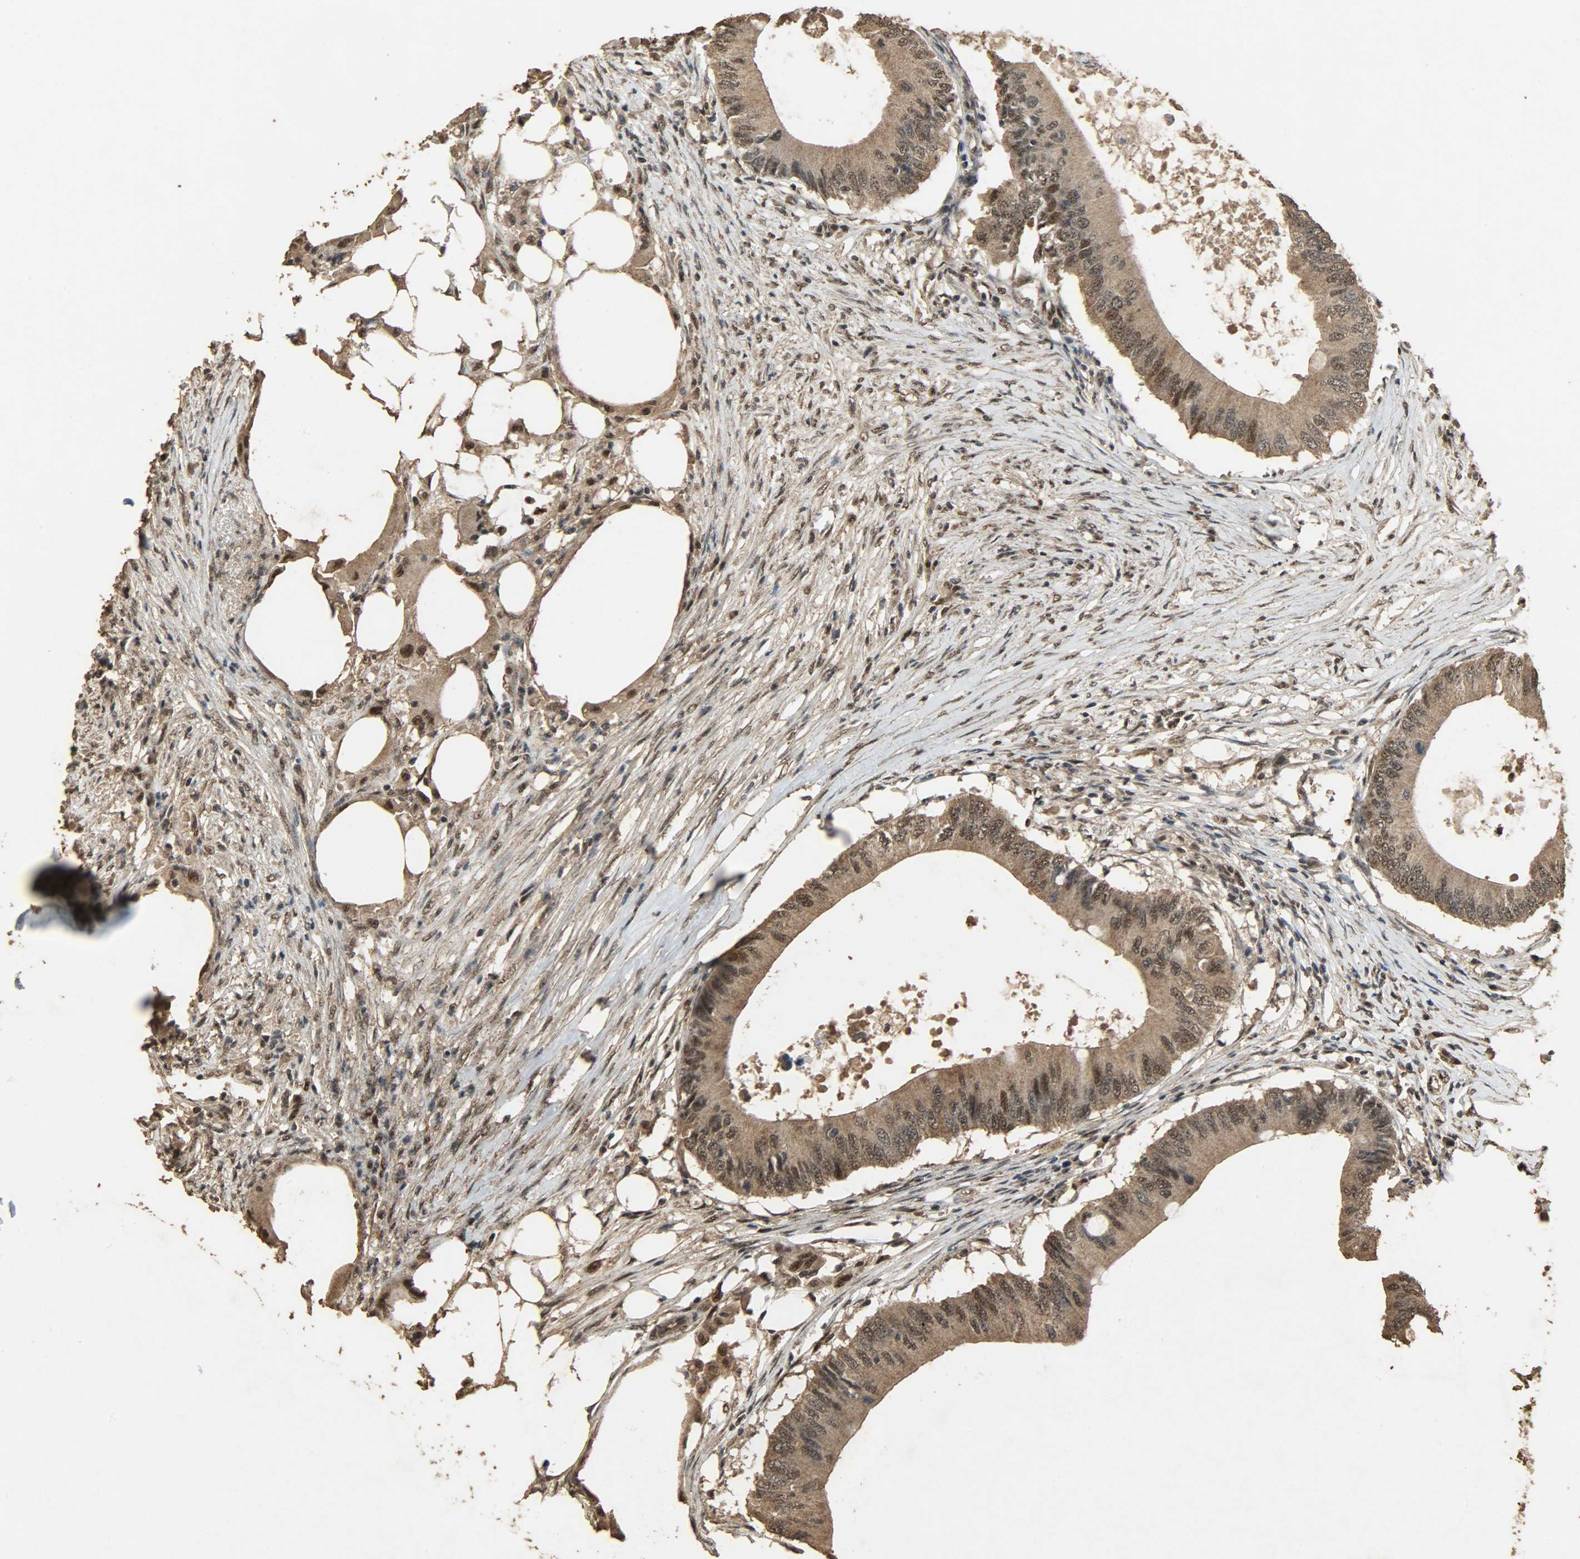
{"staining": {"intensity": "strong", "quantity": ">75%", "location": "cytoplasmic/membranous,nuclear"}, "tissue": "colorectal cancer", "cell_type": "Tumor cells", "image_type": "cancer", "snomed": [{"axis": "morphology", "description": "Adenocarcinoma, NOS"}, {"axis": "topography", "description": "Colon"}], "caption": "Immunohistochemical staining of colorectal cancer (adenocarcinoma) reveals strong cytoplasmic/membranous and nuclear protein positivity in approximately >75% of tumor cells.", "gene": "CCNT2", "patient": {"sex": "male", "age": 71}}